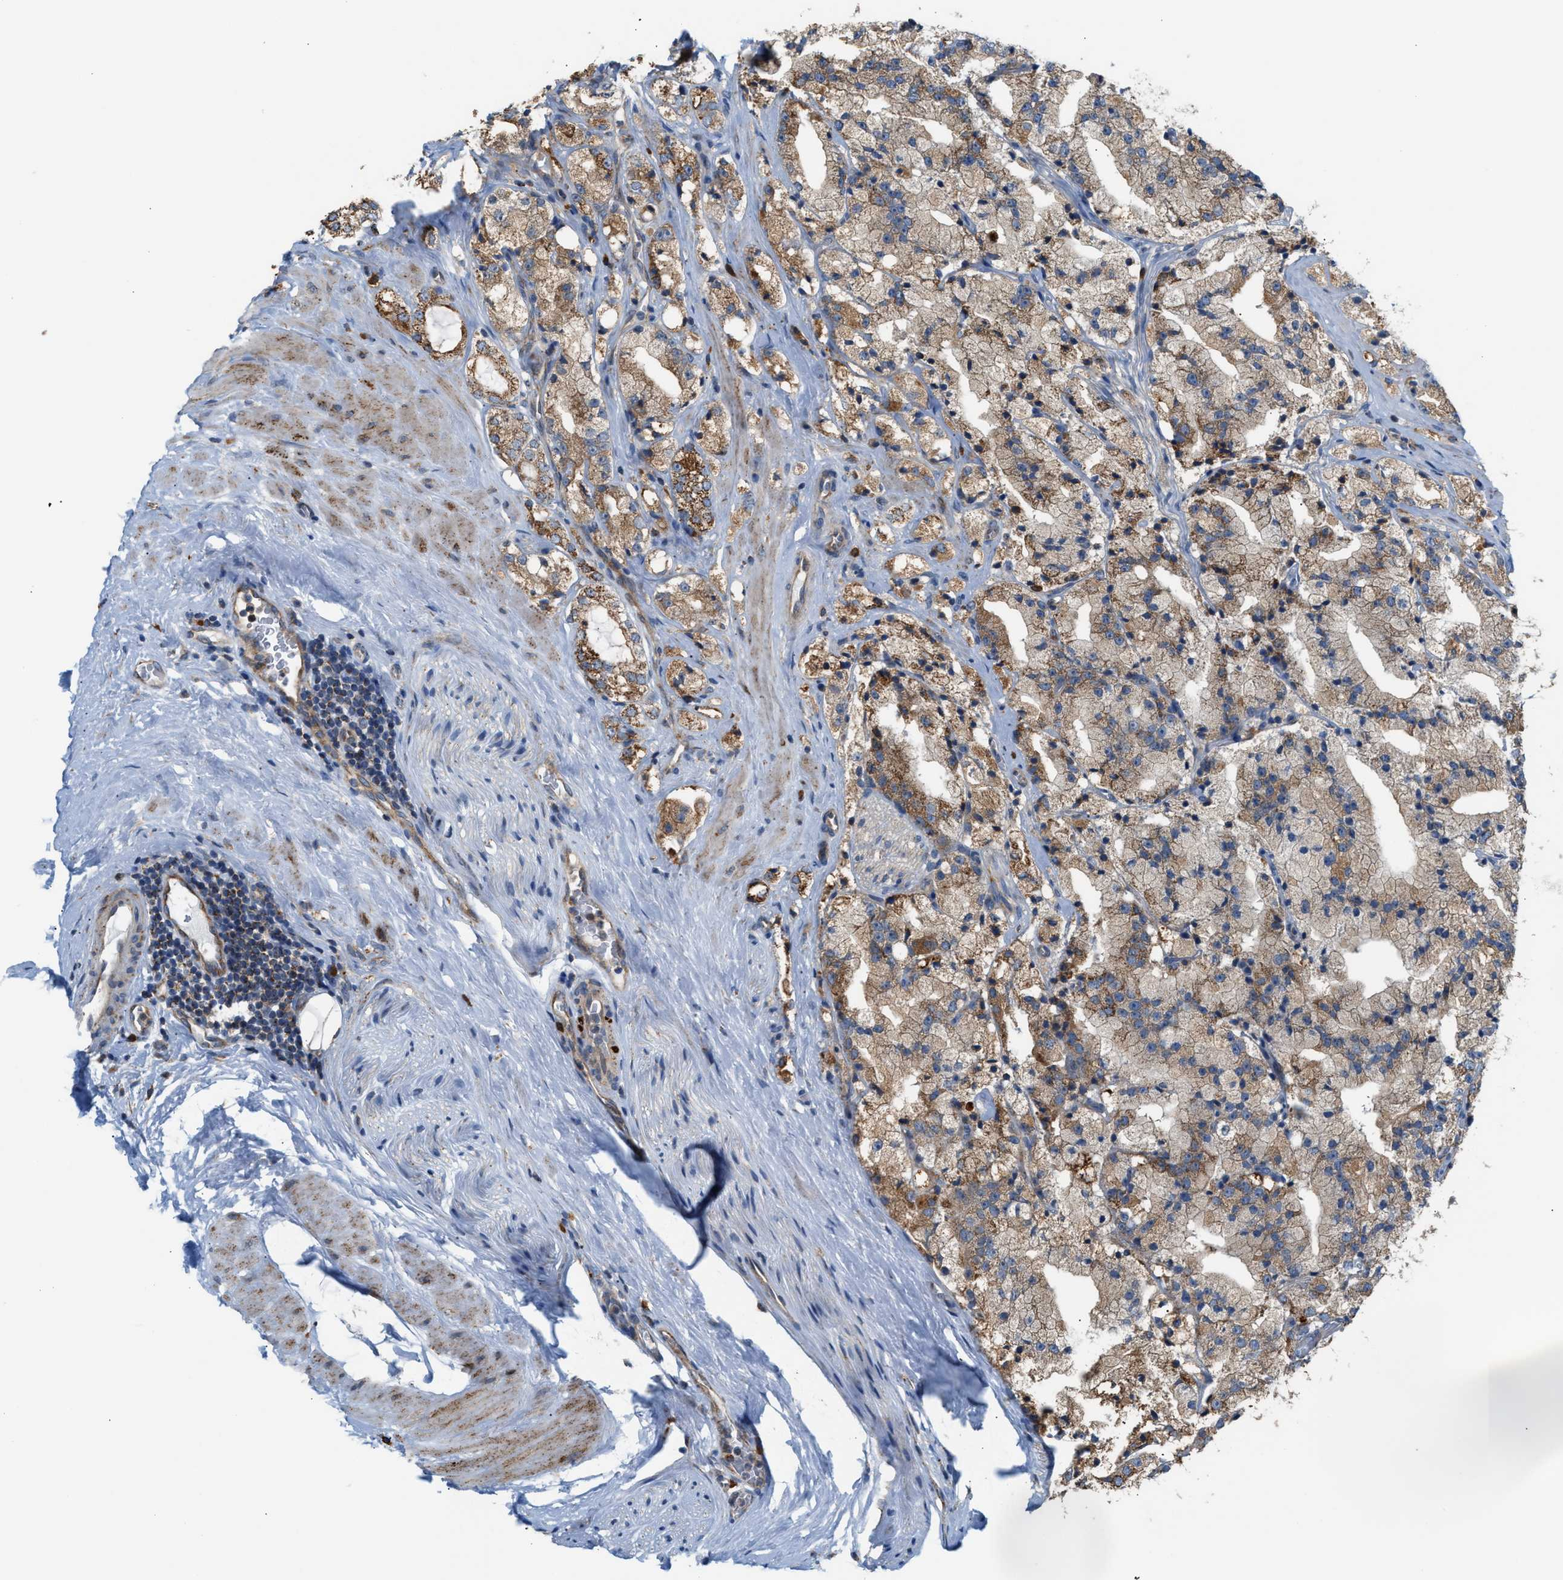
{"staining": {"intensity": "moderate", "quantity": ">75%", "location": "cytoplasmic/membranous"}, "tissue": "prostate cancer", "cell_type": "Tumor cells", "image_type": "cancer", "snomed": [{"axis": "morphology", "description": "Adenocarcinoma, High grade"}, {"axis": "topography", "description": "Prostate"}], "caption": "The photomicrograph shows immunohistochemical staining of prostate adenocarcinoma (high-grade). There is moderate cytoplasmic/membranous expression is appreciated in approximately >75% of tumor cells.", "gene": "PDCL", "patient": {"sex": "male", "age": 64}}